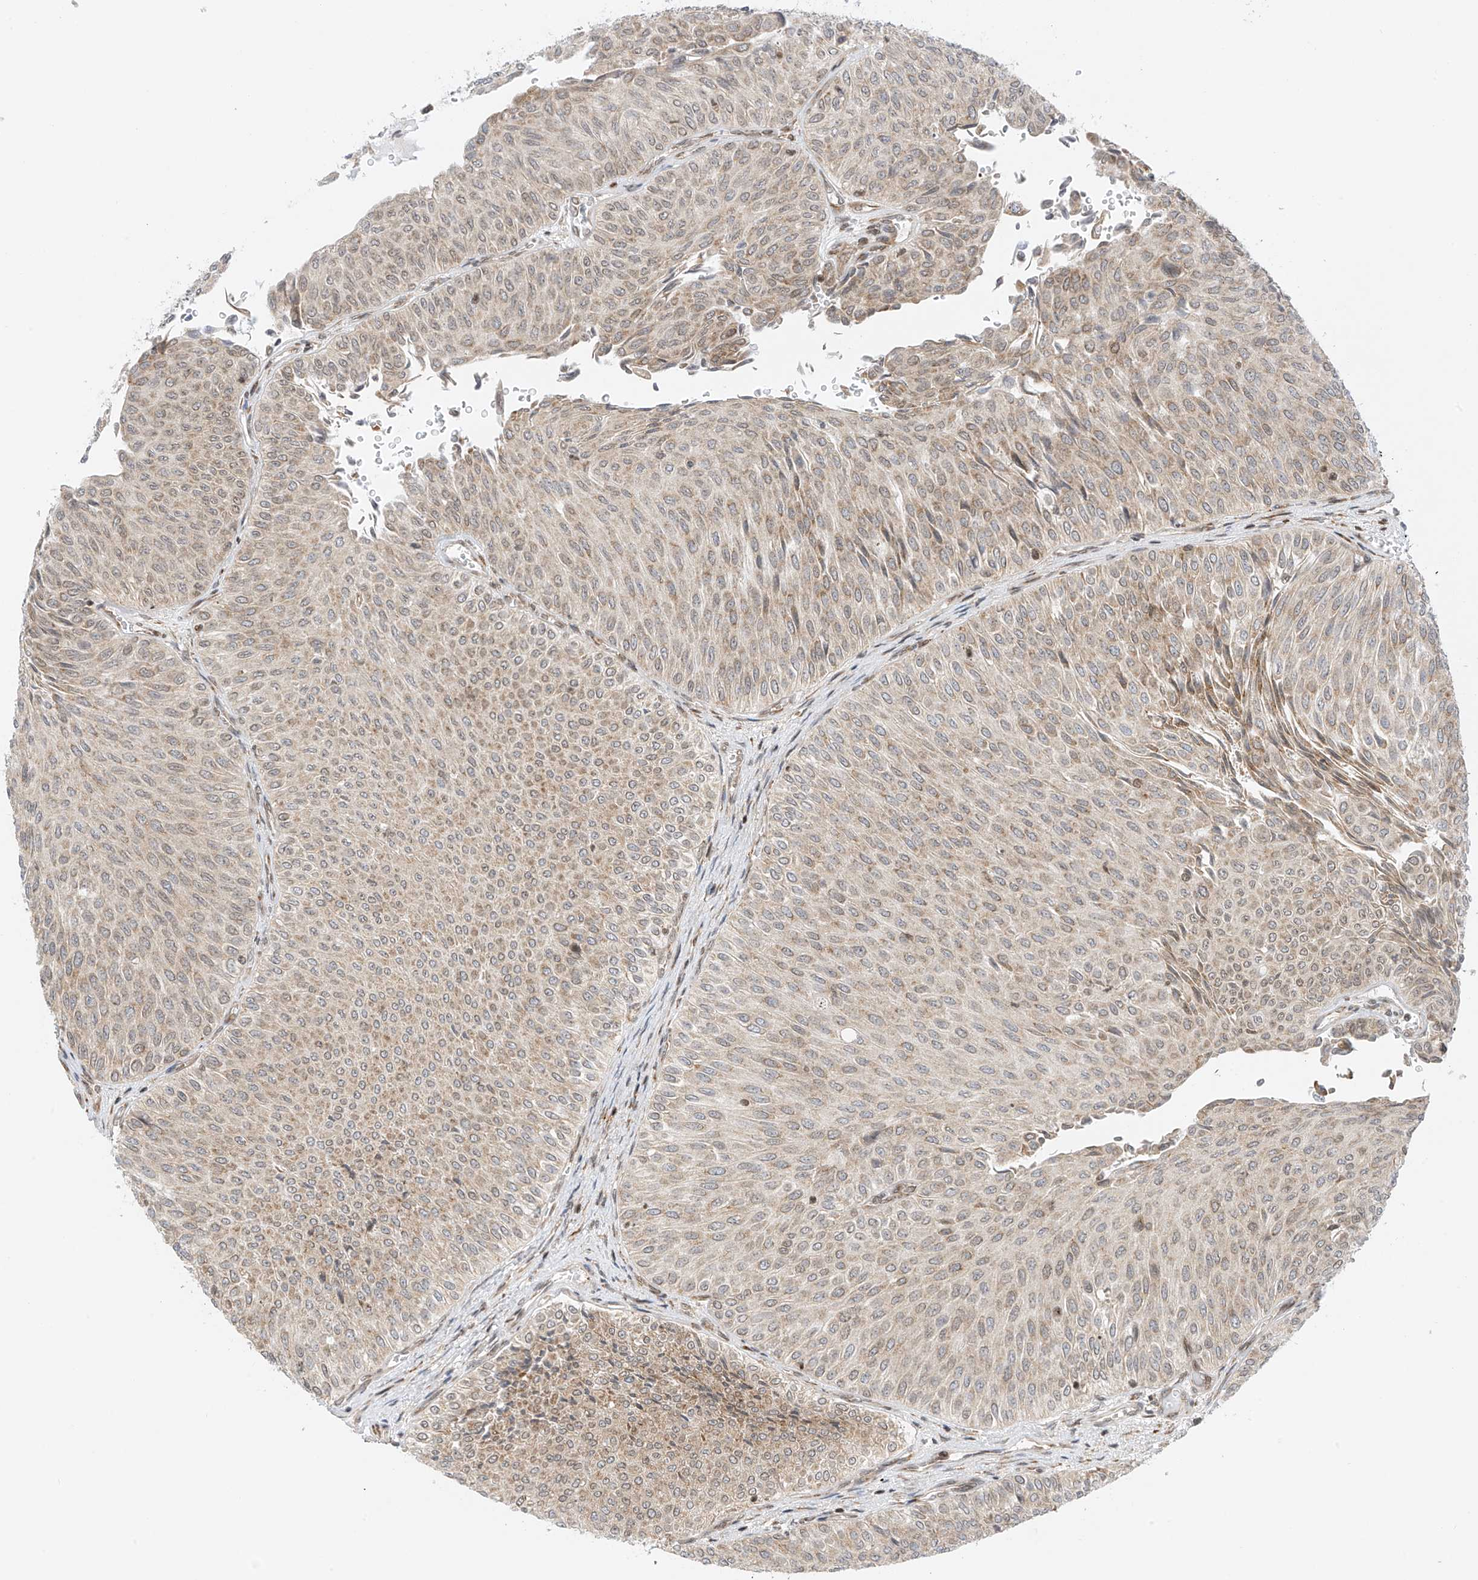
{"staining": {"intensity": "weak", "quantity": "25%-75%", "location": "cytoplasmic/membranous,nuclear"}, "tissue": "urothelial cancer", "cell_type": "Tumor cells", "image_type": "cancer", "snomed": [{"axis": "morphology", "description": "Urothelial carcinoma, Low grade"}, {"axis": "topography", "description": "Urinary bladder"}], "caption": "Urothelial cancer stained with DAB immunohistochemistry displays low levels of weak cytoplasmic/membranous and nuclear expression in about 25%-75% of tumor cells. (DAB (3,3'-diaminobenzidine) IHC with brightfield microscopy, high magnification).", "gene": "EDF1", "patient": {"sex": "male", "age": 78}}